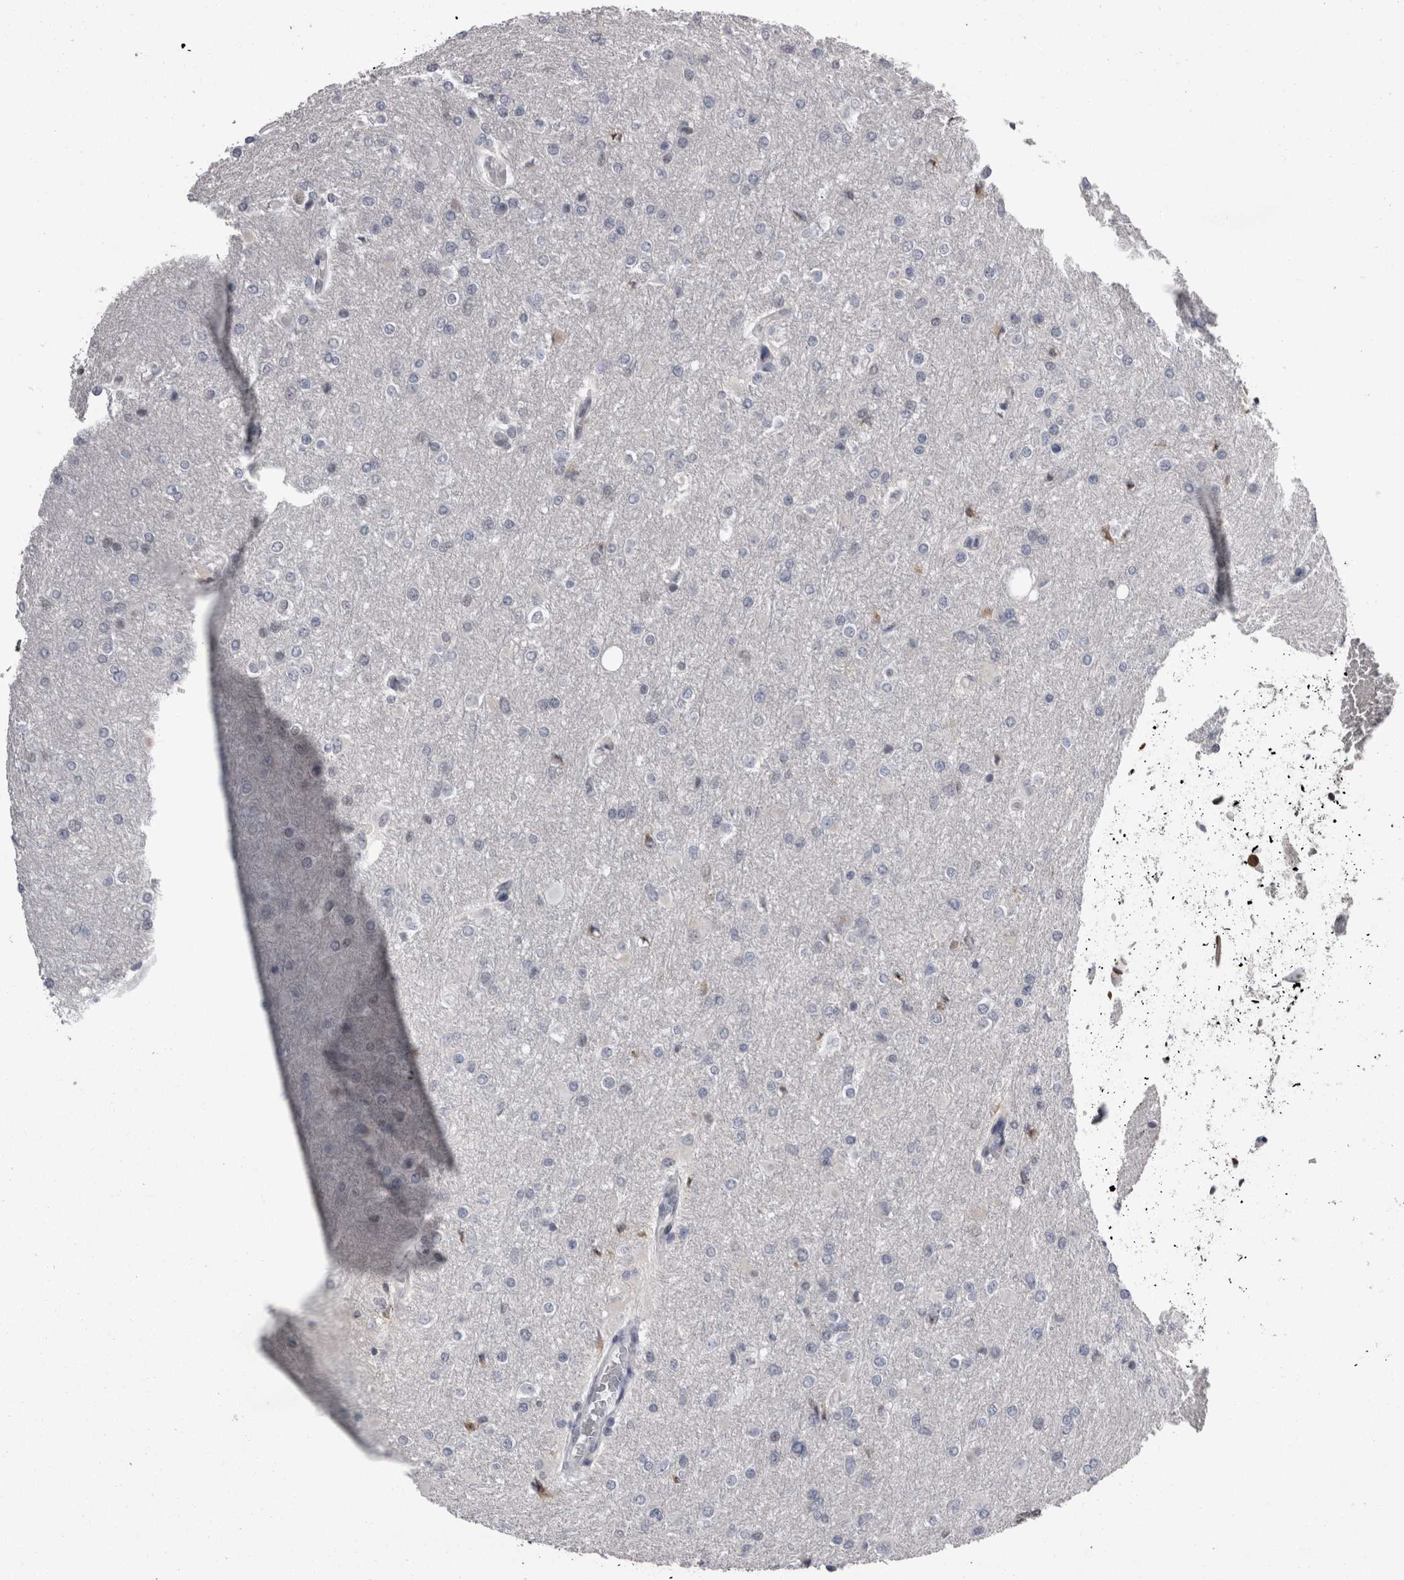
{"staining": {"intensity": "negative", "quantity": "none", "location": "none"}, "tissue": "glioma", "cell_type": "Tumor cells", "image_type": "cancer", "snomed": [{"axis": "morphology", "description": "Glioma, malignant, High grade"}, {"axis": "topography", "description": "Cerebral cortex"}], "caption": "The IHC histopathology image has no significant staining in tumor cells of glioma tissue. (Immunohistochemistry (ihc), brightfield microscopy, high magnification).", "gene": "C1orf54", "patient": {"sex": "female", "age": 36}}